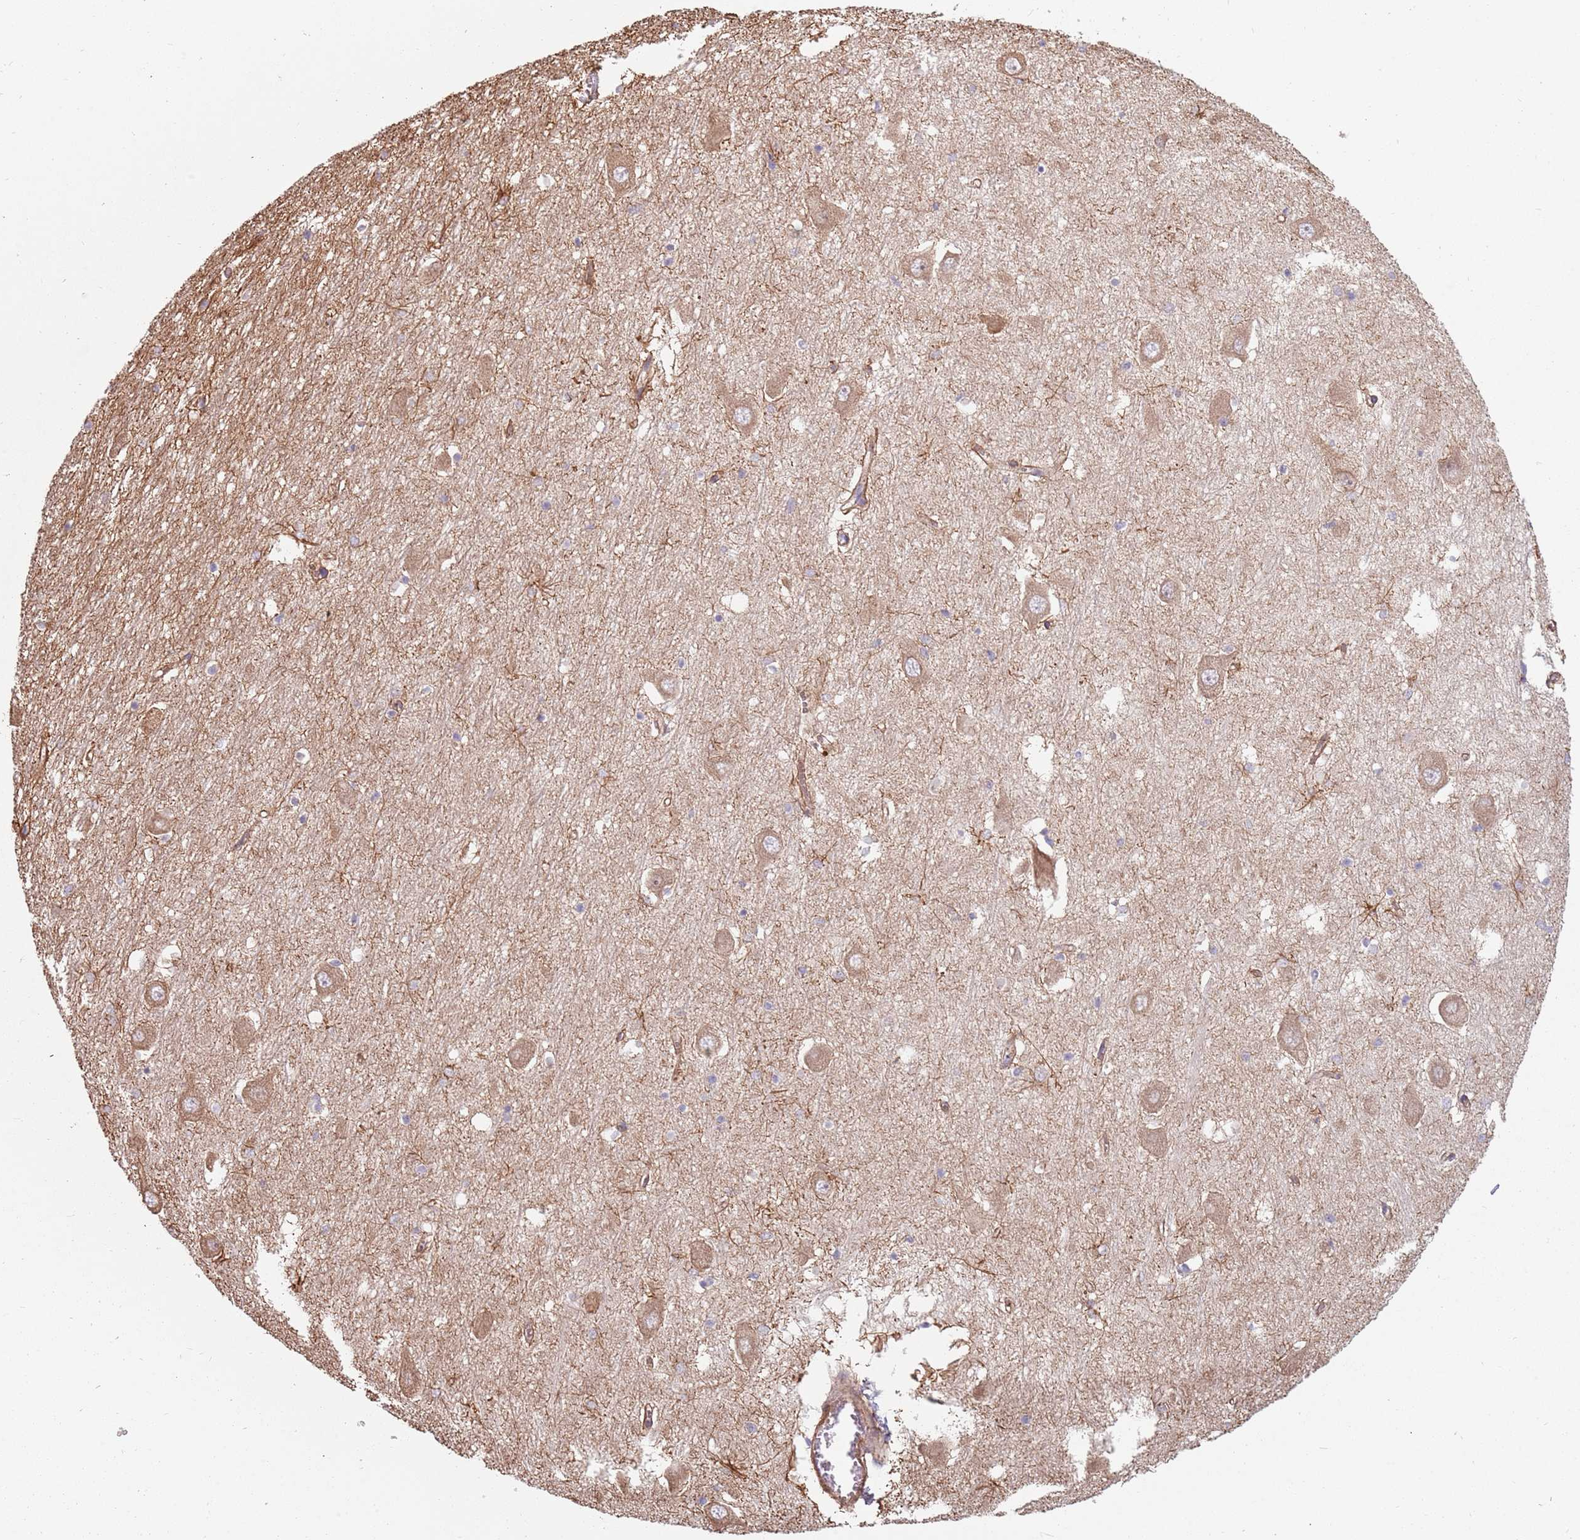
{"staining": {"intensity": "negative", "quantity": "none", "location": "none"}, "tissue": "hippocampus", "cell_type": "Glial cells", "image_type": "normal", "snomed": [{"axis": "morphology", "description": "Normal tissue, NOS"}, {"axis": "topography", "description": "Hippocampus"}], "caption": "Immunohistochemical staining of benign human hippocampus demonstrates no significant expression in glial cells.", "gene": "SPDL1", "patient": {"sex": "male", "age": 70}}